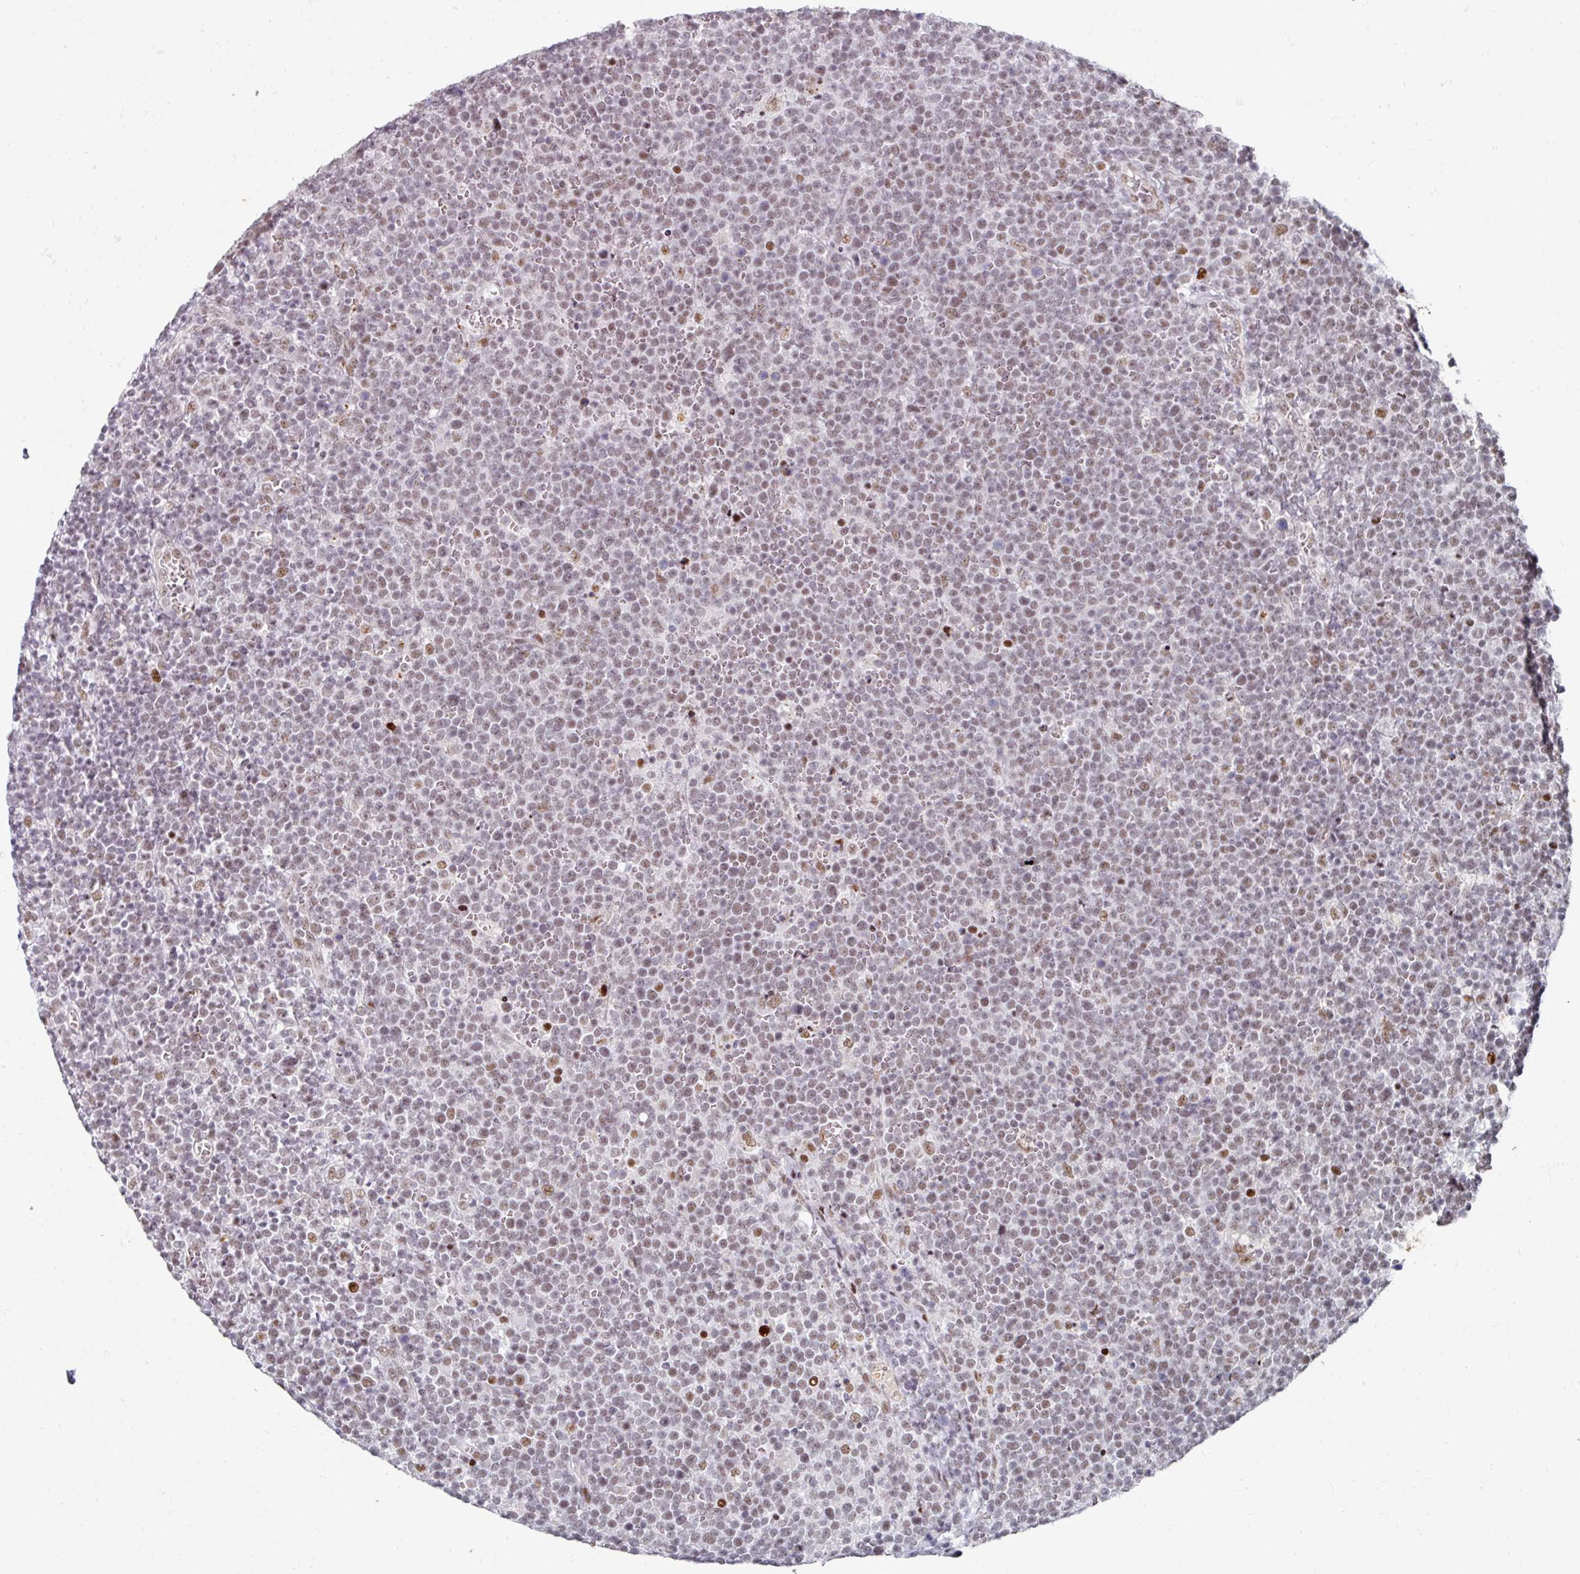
{"staining": {"intensity": "weak", "quantity": ">75%", "location": "nuclear"}, "tissue": "lymphoma", "cell_type": "Tumor cells", "image_type": "cancer", "snomed": [{"axis": "morphology", "description": "Malignant lymphoma, non-Hodgkin's type, High grade"}, {"axis": "topography", "description": "Lymph node"}], "caption": "A histopathology image of malignant lymphoma, non-Hodgkin's type (high-grade) stained for a protein shows weak nuclear brown staining in tumor cells.", "gene": "SF3B5", "patient": {"sex": "male", "age": 61}}